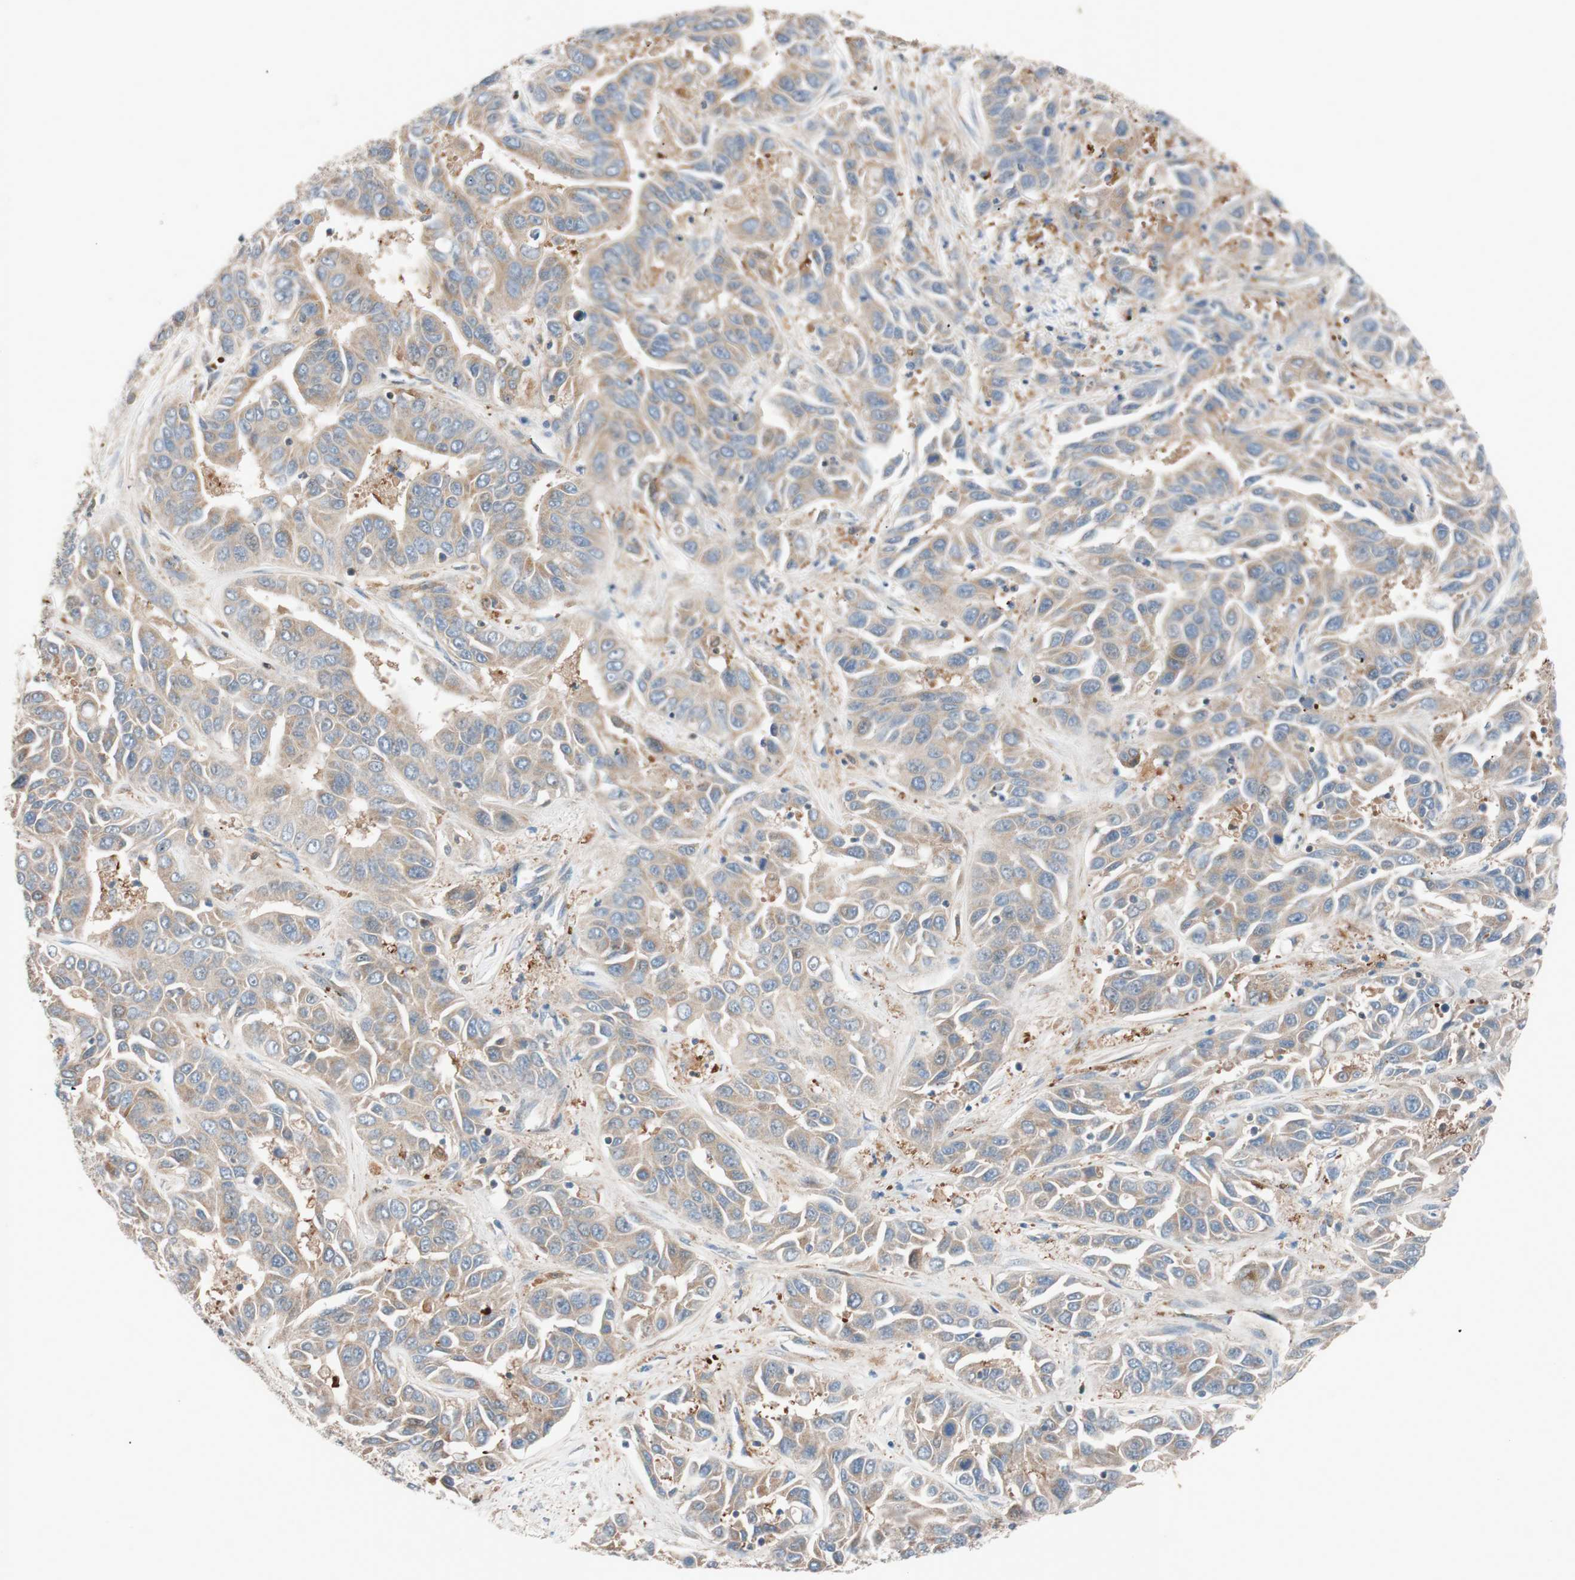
{"staining": {"intensity": "moderate", "quantity": ">75%", "location": "cytoplasmic/membranous"}, "tissue": "liver cancer", "cell_type": "Tumor cells", "image_type": "cancer", "snomed": [{"axis": "morphology", "description": "Cholangiocarcinoma"}, {"axis": "topography", "description": "Liver"}], "caption": "High-power microscopy captured an IHC photomicrograph of liver cancer, revealing moderate cytoplasmic/membranous staining in approximately >75% of tumor cells.", "gene": "FAAH", "patient": {"sex": "female", "age": 52}}